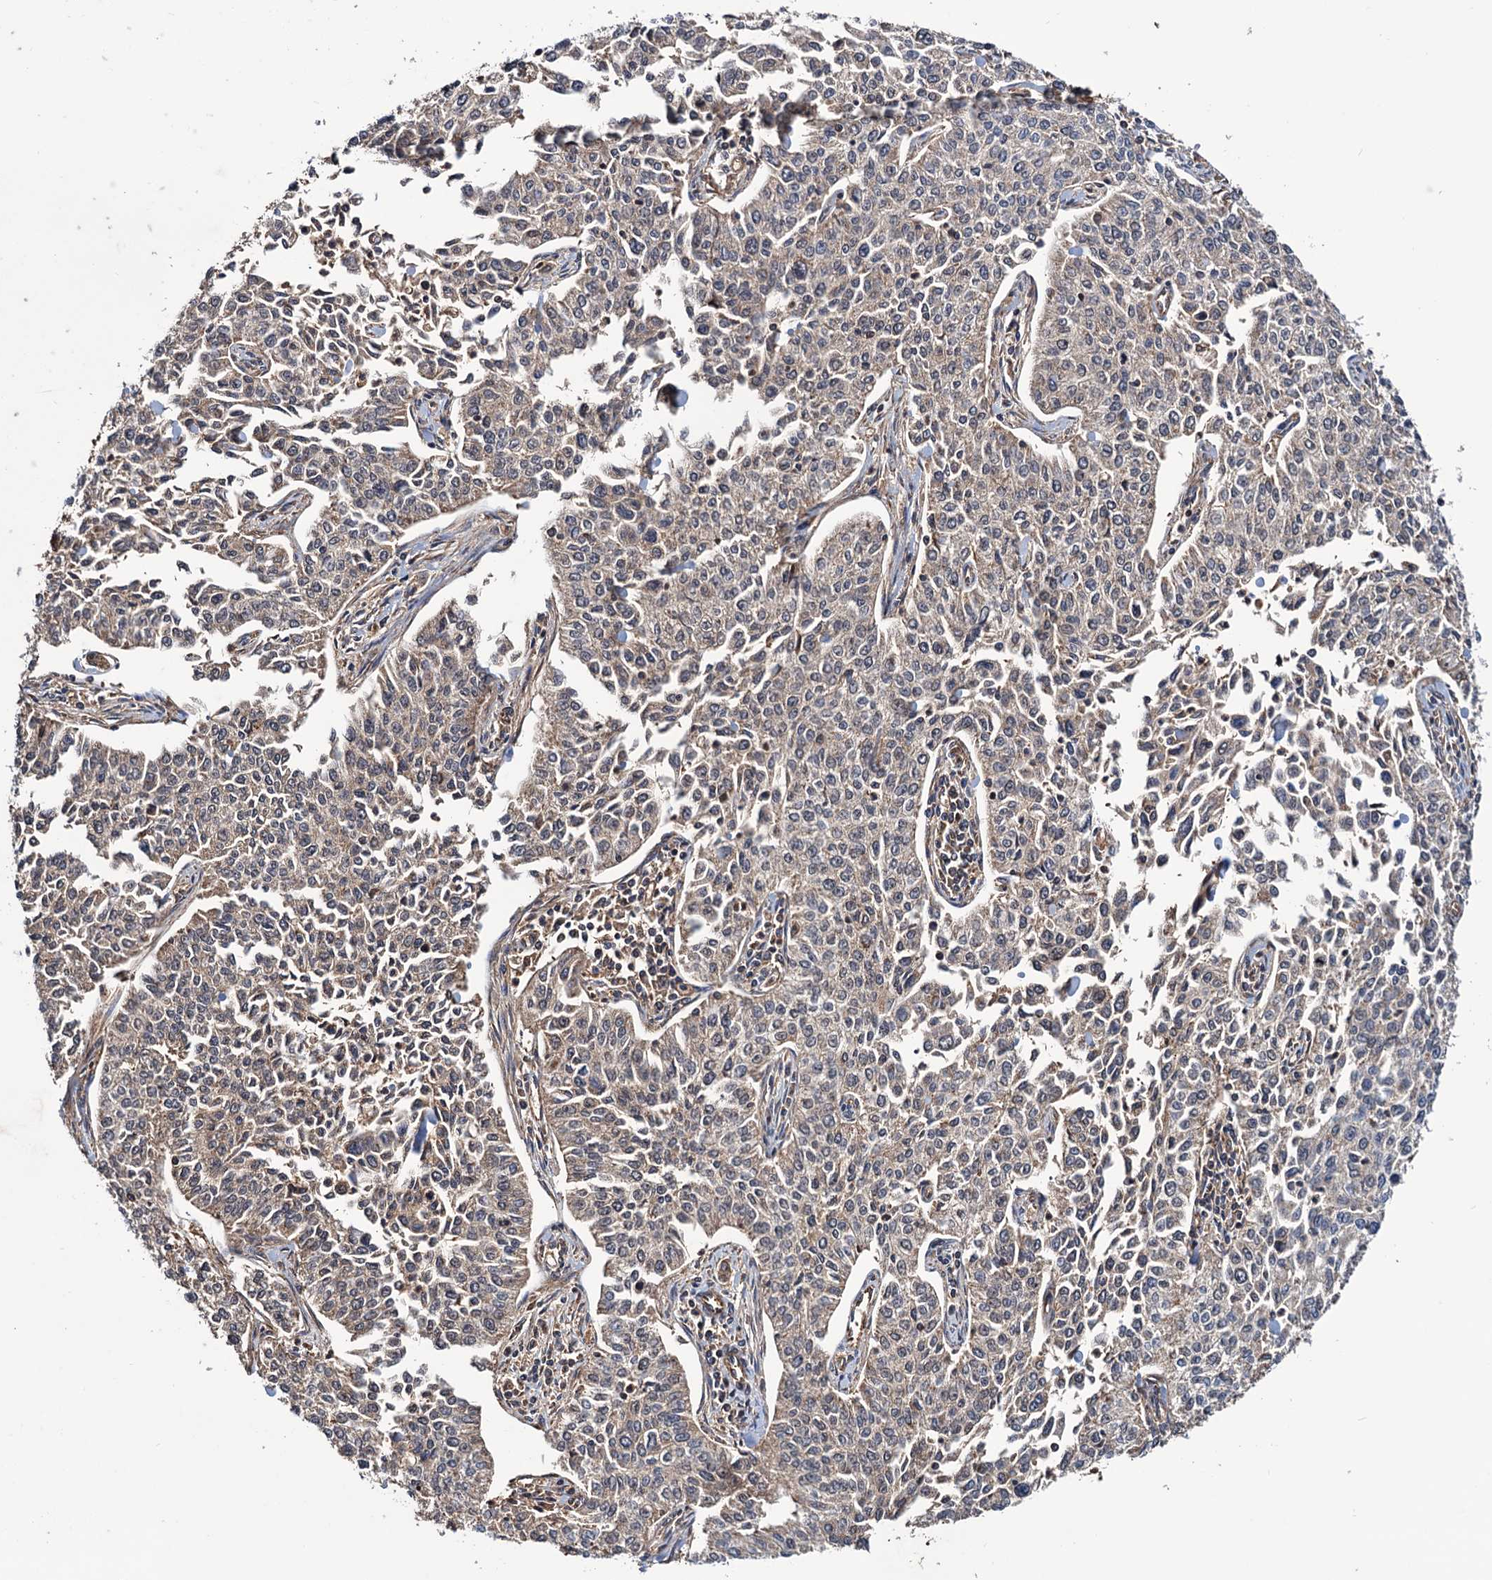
{"staining": {"intensity": "negative", "quantity": "none", "location": "none"}, "tissue": "cervical cancer", "cell_type": "Tumor cells", "image_type": "cancer", "snomed": [{"axis": "morphology", "description": "Squamous cell carcinoma, NOS"}, {"axis": "topography", "description": "Cervix"}], "caption": "DAB (3,3'-diaminobenzidine) immunohistochemical staining of human cervical cancer (squamous cell carcinoma) shows no significant expression in tumor cells.", "gene": "MRPL42", "patient": {"sex": "female", "age": 35}}